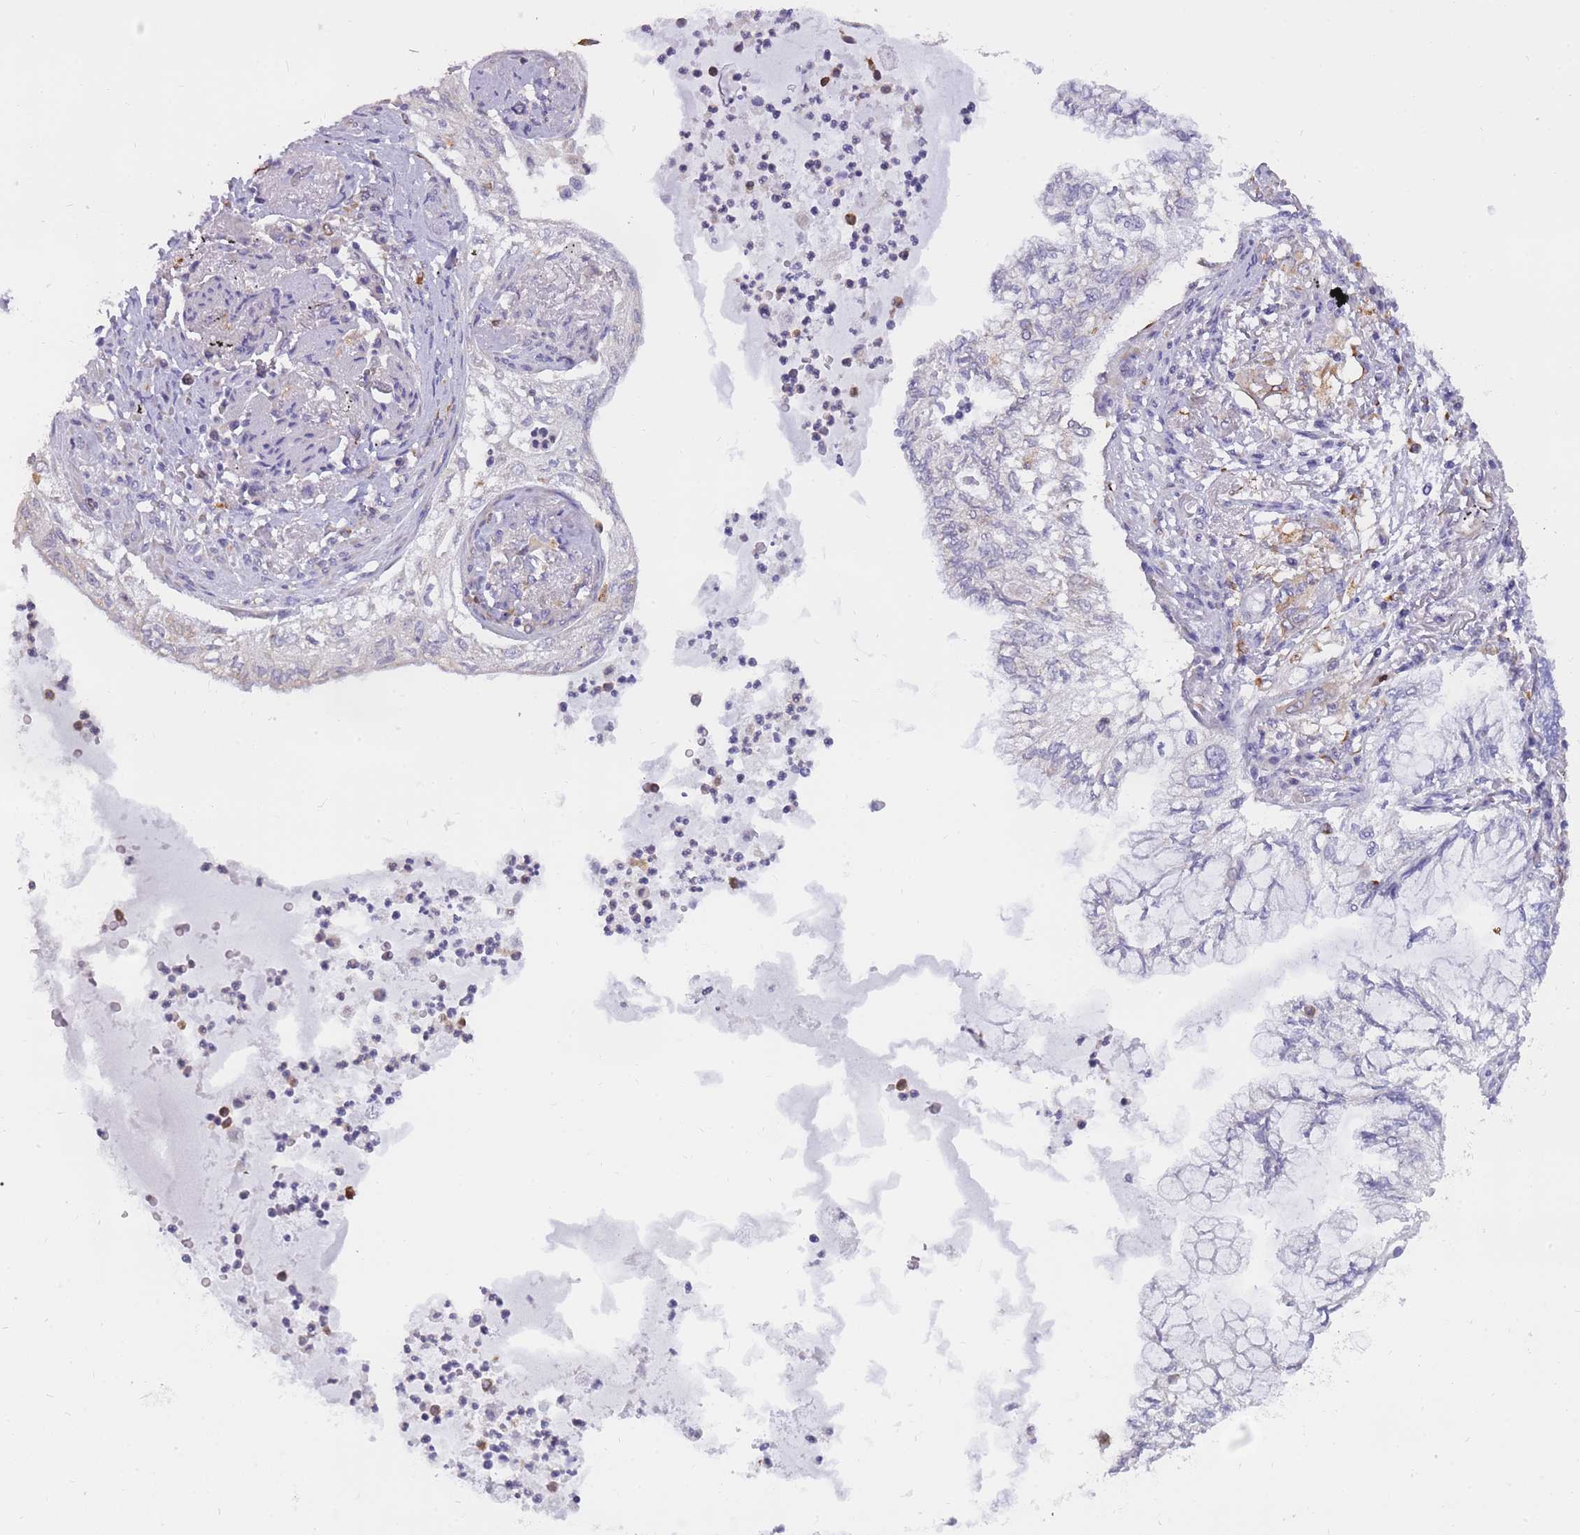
{"staining": {"intensity": "negative", "quantity": "none", "location": "none"}, "tissue": "lung cancer", "cell_type": "Tumor cells", "image_type": "cancer", "snomed": [{"axis": "morphology", "description": "Adenocarcinoma, NOS"}, {"axis": "topography", "description": "Lung"}], "caption": "Immunohistochemistry of adenocarcinoma (lung) exhibits no staining in tumor cells.", "gene": "ZNF662", "patient": {"sex": "female", "age": 70}}